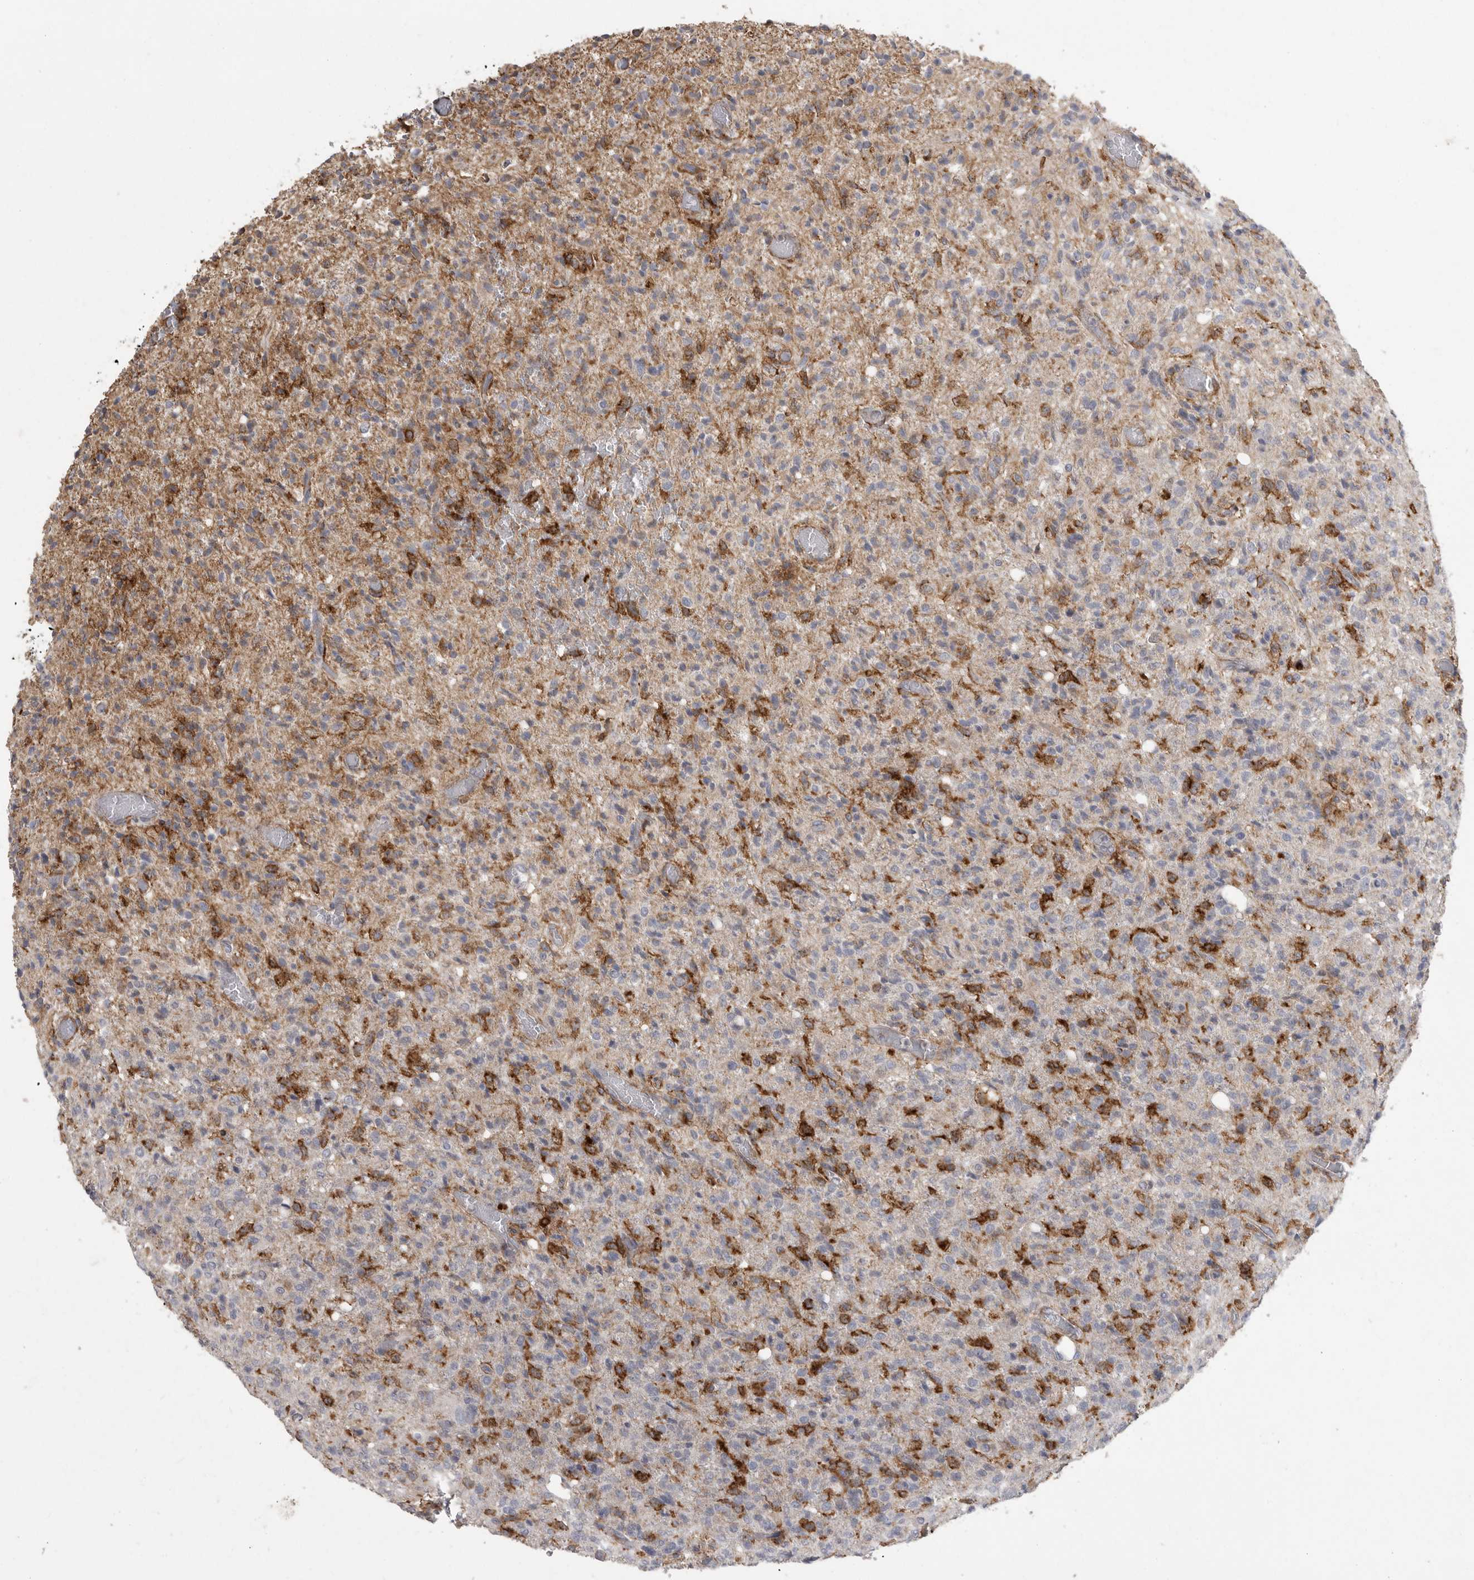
{"staining": {"intensity": "negative", "quantity": "none", "location": "none"}, "tissue": "glioma", "cell_type": "Tumor cells", "image_type": "cancer", "snomed": [{"axis": "morphology", "description": "Glioma, malignant, High grade"}, {"axis": "topography", "description": "Brain"}], "caption": "A histopathology image of glioma stained for a protein reveals no brown staining in tumor cells.", "gene": "SIGLEC10", "patient": {"sex": "female", "age": 57}}